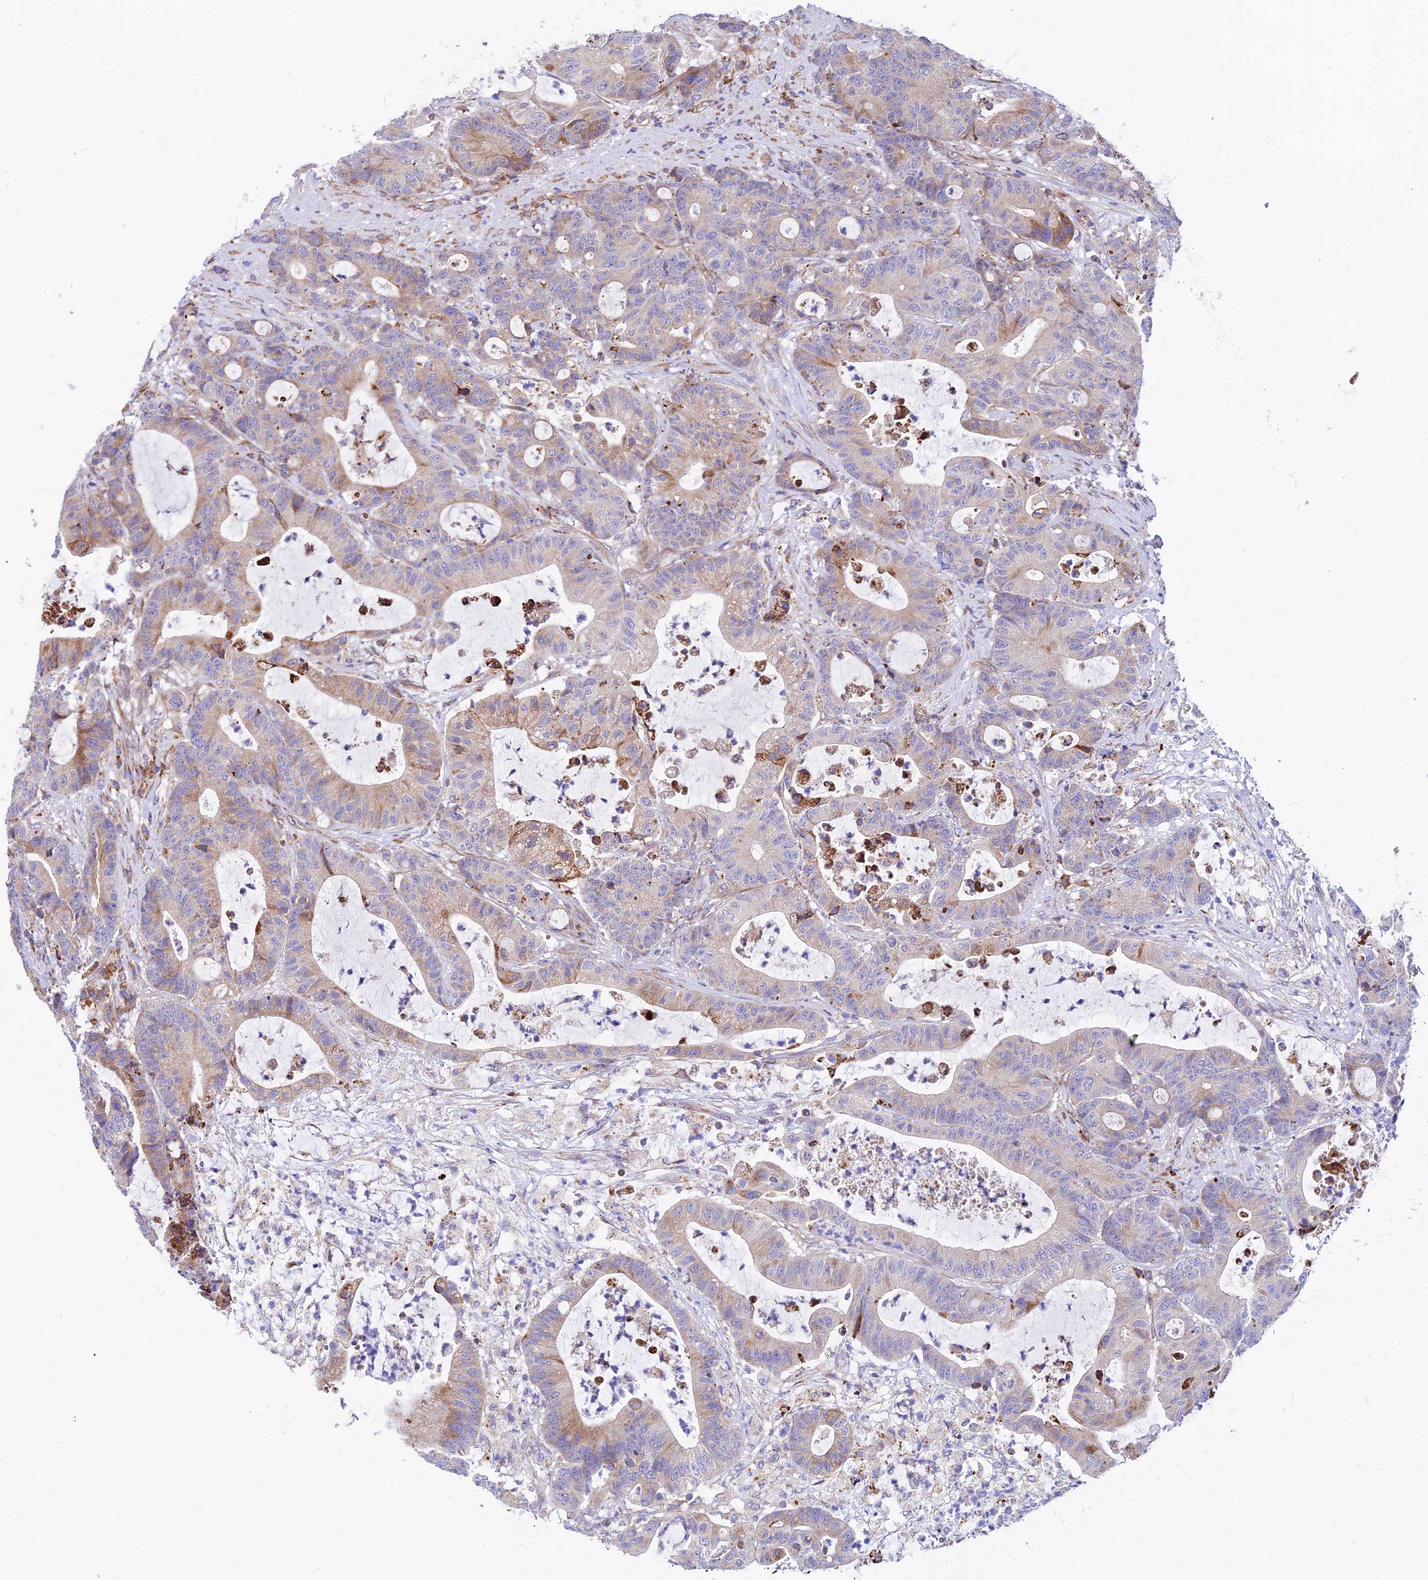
{"staining": {"intensity": "weak", "quantity": "25%-75%", "location": "cytoplasmic/membranous"}, "tissue": "colorectal cancer", "cell_type": "Tumor cells", "image_type": "cancer", "snomed": [{"axis": "morphology", "description": "Adenocarcinoma, NOS"}, {"axis": "topography", "description": "Colon"}], "caption": "This histopathology image shows adenocarcinoma (colorectal) stained with IHC to label a protein in brown. The cytoplasmic/membranous of tumor cells show weak positivity for the protein. Nuclei are counter-stained blue.", "gene": "VPS13C", "patient": {"sex": "female", "age": 84}}